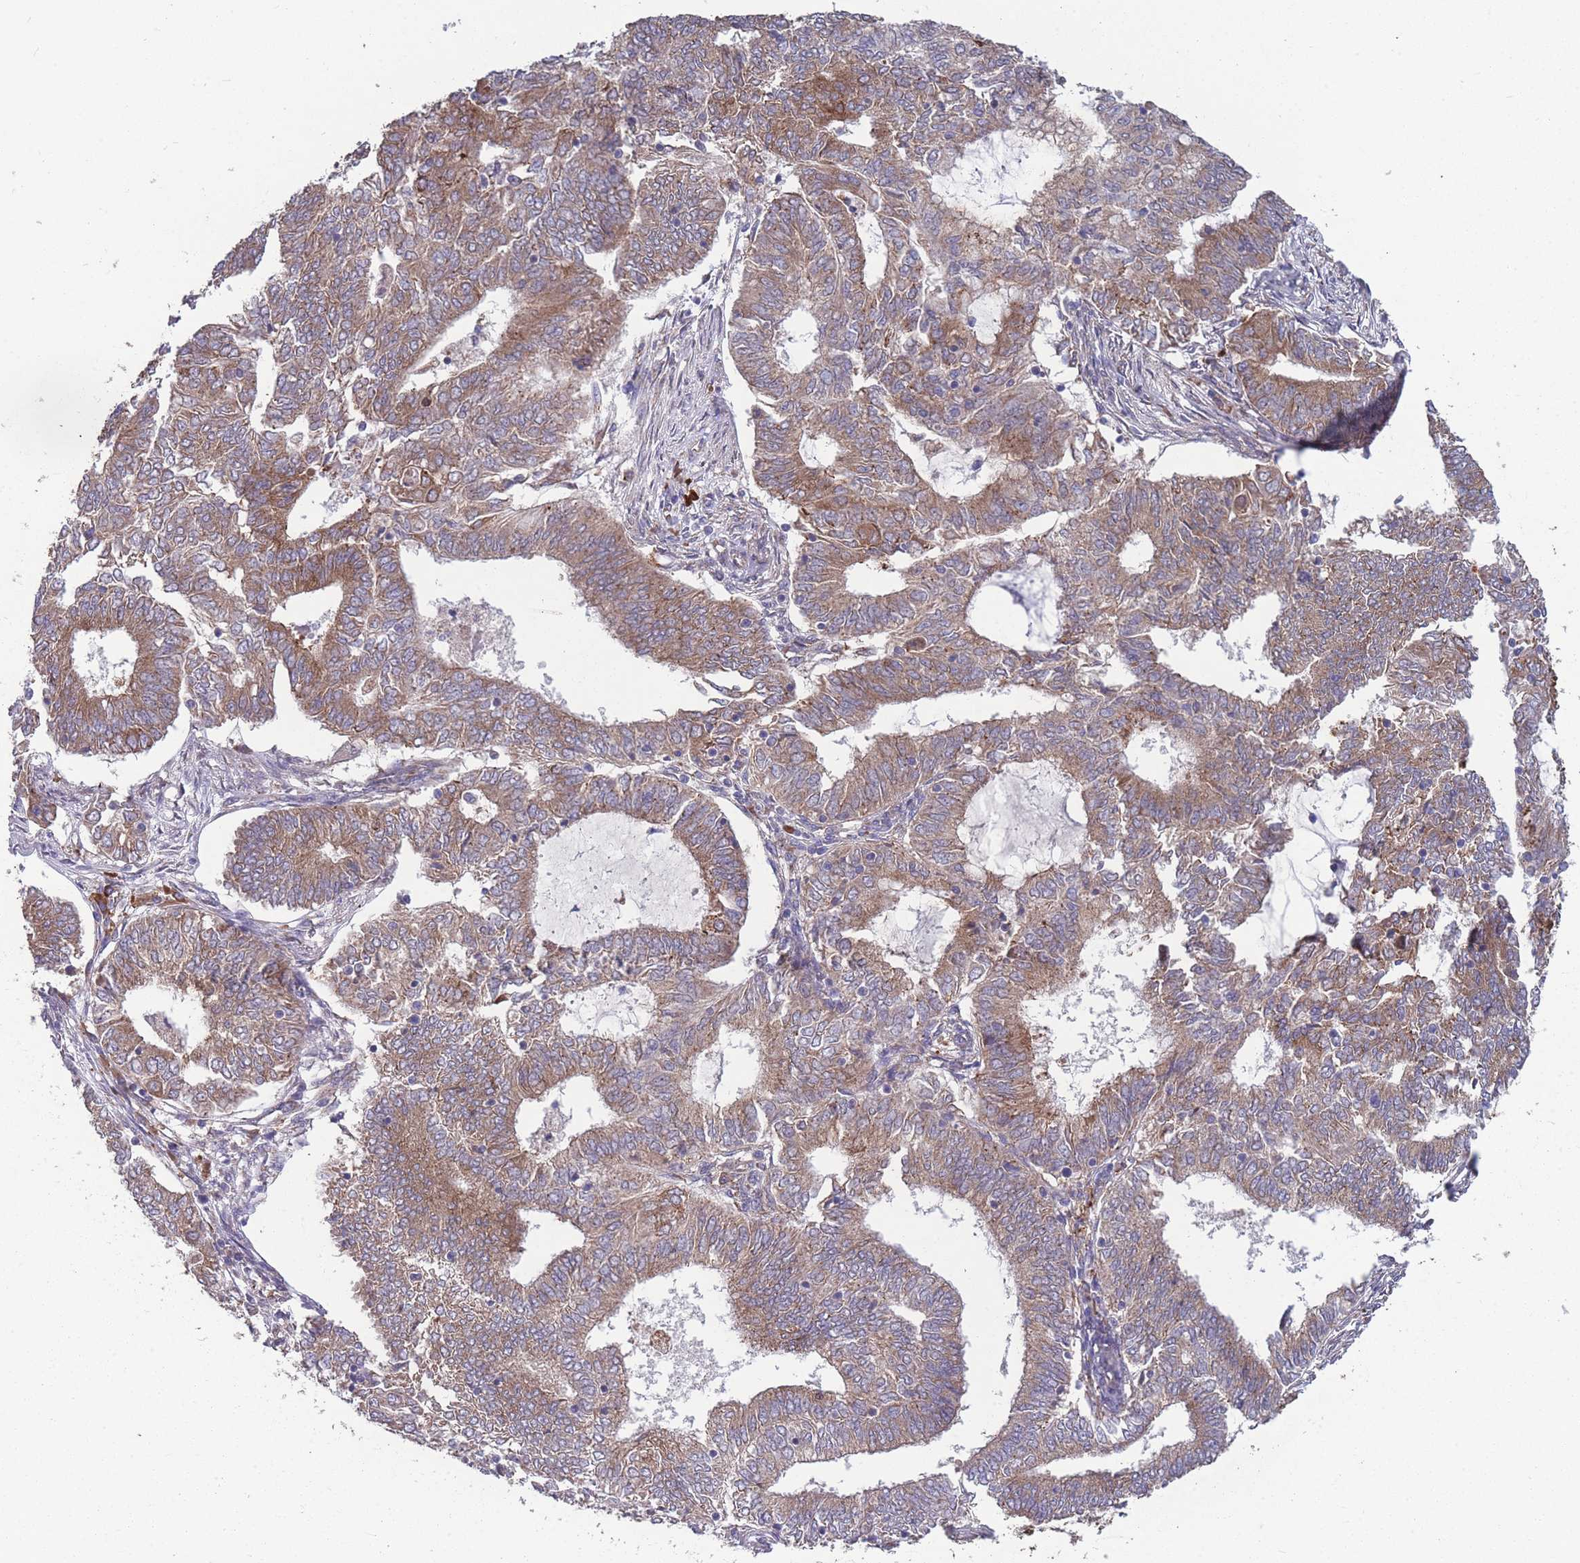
{"staining": {"intensity": "moderate", "quantity": ">75%", "location": "cytoplasmic/membranous"}, "tissue": "endometrial cancer", "cell_type": "Tumor cells", "image_type": "cancer", "snomed": [{"axis": "morphology", "description": "Adenocarcinoma, NOS"}, {"axis": "topography", "description": "Endometrium"}], "caption": "The photomicrograph exhibits staining of endometrial cancer, revealing moderate cytoplasmic/membranous protein staining (brown color) within tumor cells.", "gene": "STIM2", "patient": {"sex": "female", "age": 62}}